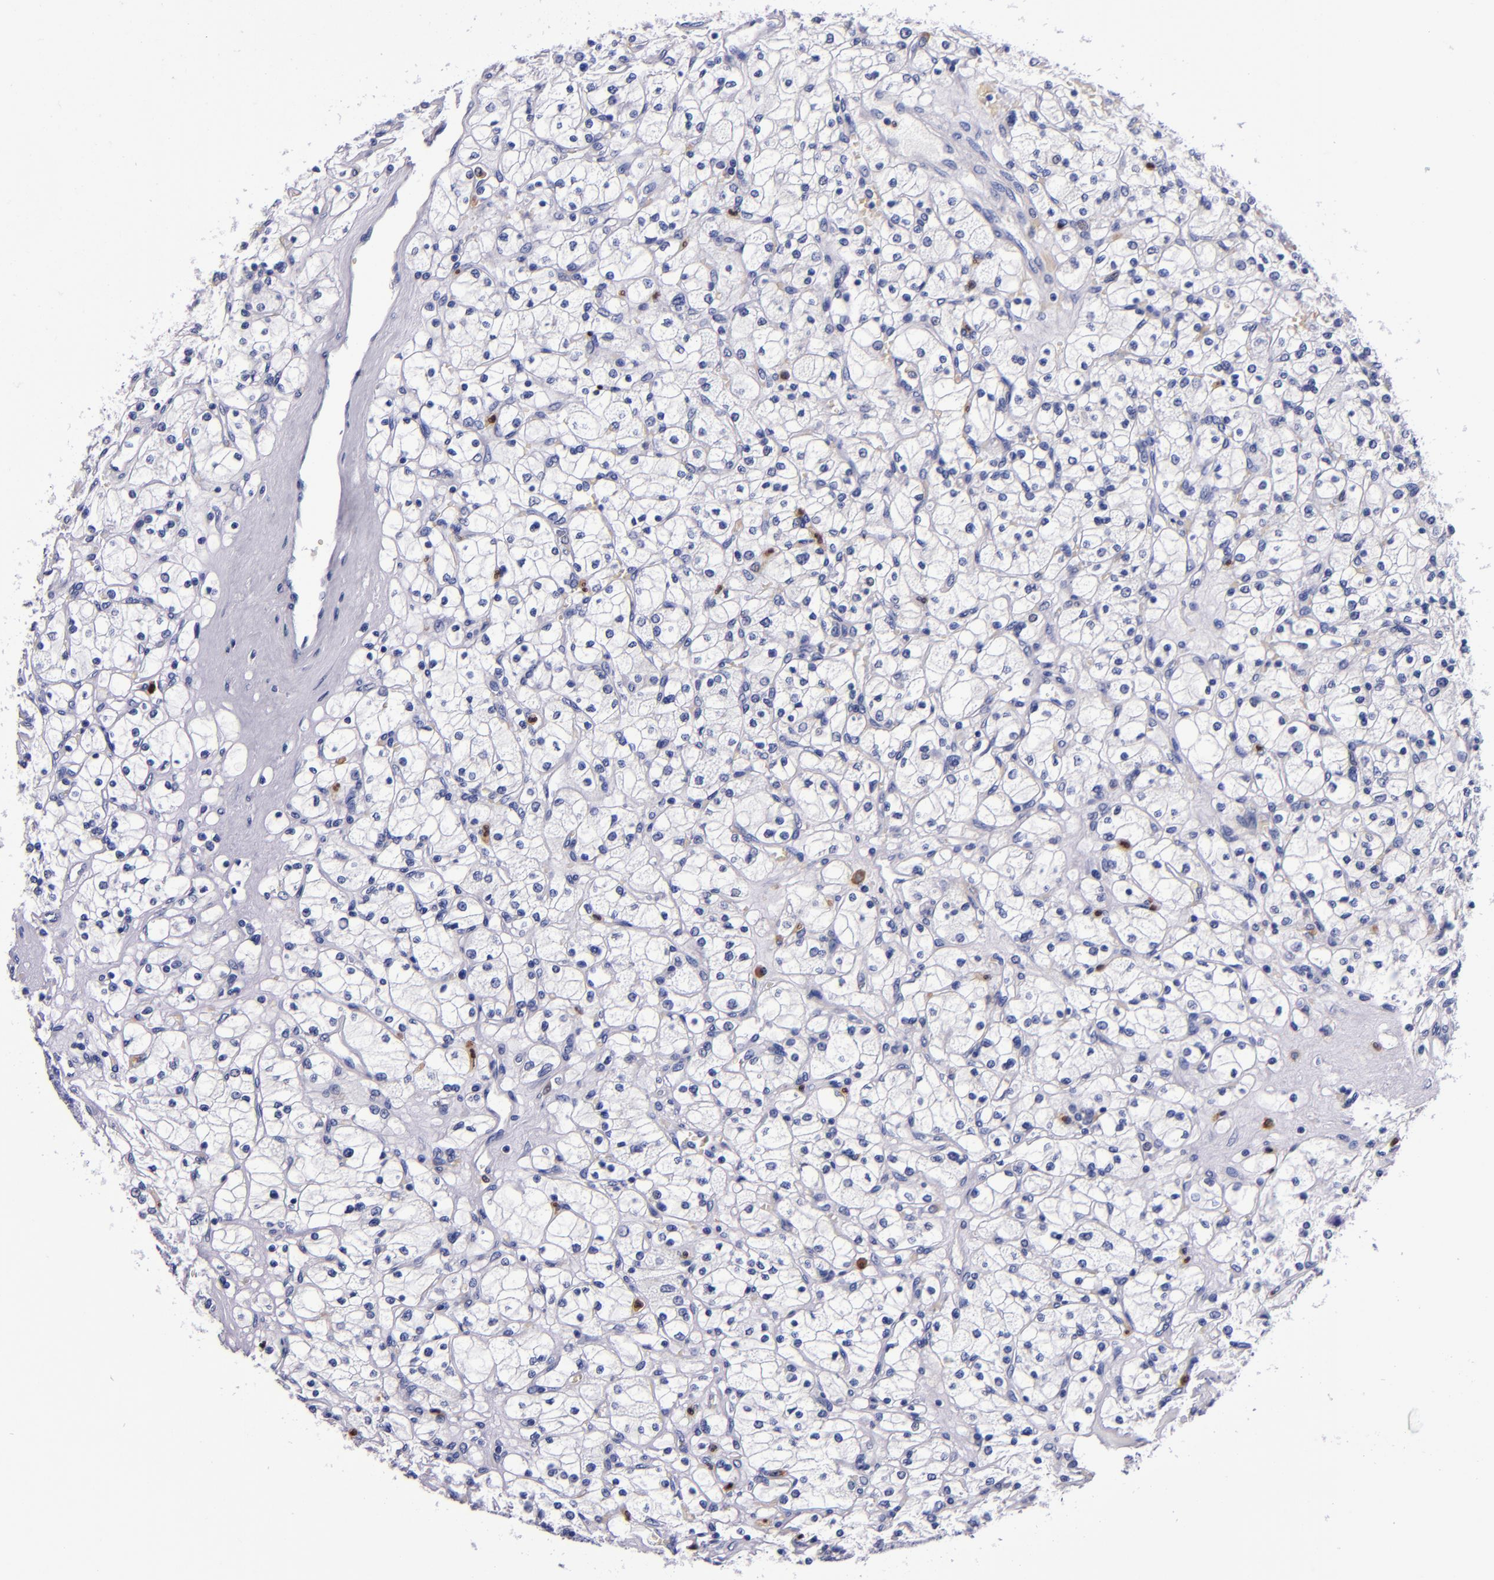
{"staining": {"intensity": "negative", "quantity": "none", "location": "none"}, "tissue": "renal cancer", "cell_type": "Tumor cells", "image_type": "cancer", "snomed": [{"axis": "morphology", "description": "Adenocarcinoma, NOS"}, {"axis": "topography", "description": "Kidney"}], "caption": "Image shows no protein staining in tumor cells of renal cancer (adenocarcinoma) tissue.", "gene": "S100A8", "patient": {"sex": "female", "age": 83}}